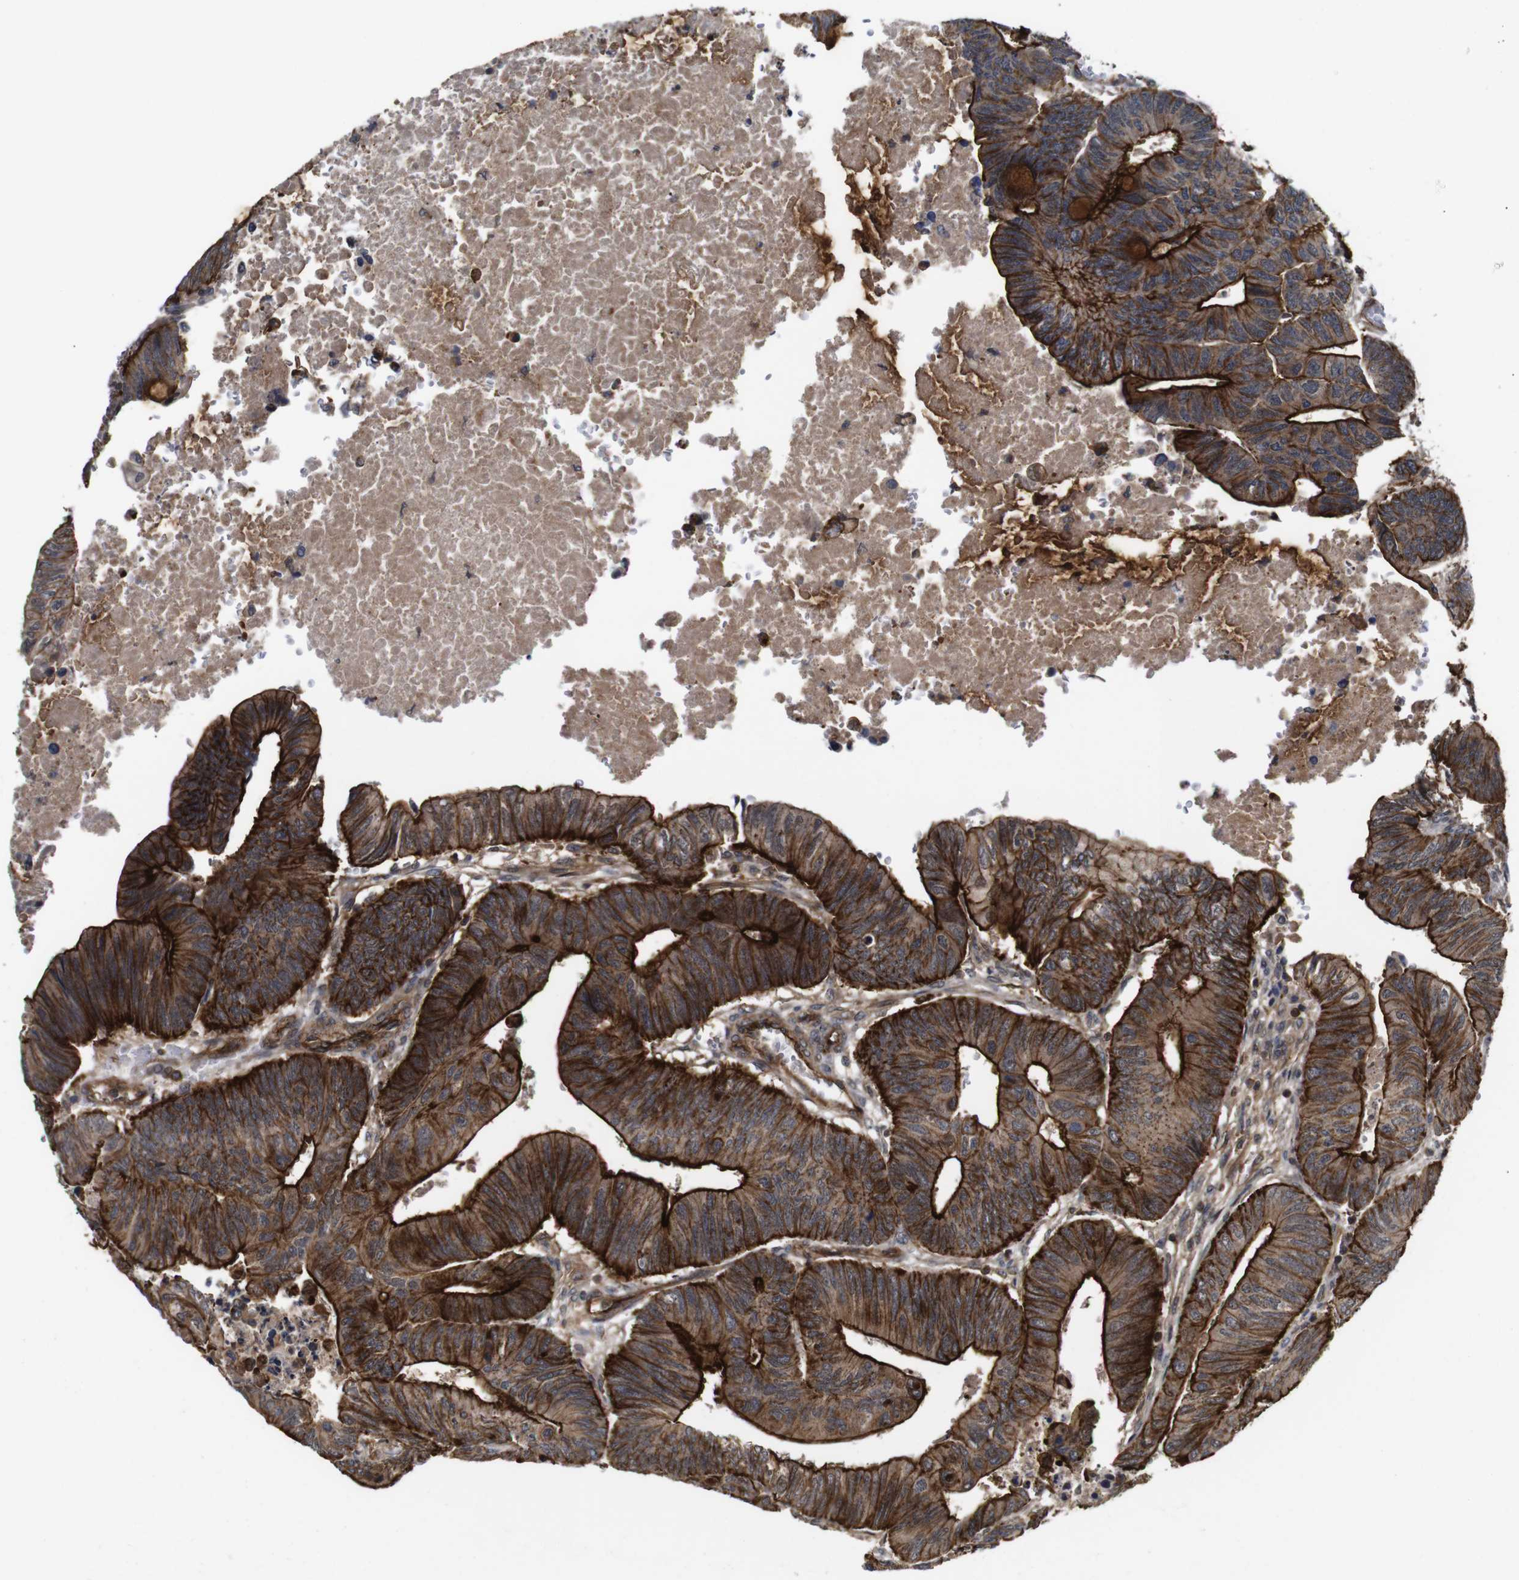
{"staining": {"intensity": "strong", "quantity": ">75%", "location": "cytoplasmic/membranous"}, "tissue": "colorectal cancer", "cell_type": "Tumor cells", "image_type": "cancer", "snomed": [{"axis": "morphology", "description": "Normal tissue, NOS"}, {"axis": "morphology", "description": "Adenocarcinoma, NOS"}, {"axis": "topography", "description": "Rectum"}, {"axis": "topography", "description": "Peripheral nerve tissue"}], "caption": "A brown stain labels strong cytoplasmic/membranous expression of a protein in adenocarcinoma (colorectal) tumor cells.", "gene": "NANOS1", "patient": {"sex": "male", "age": 92}}